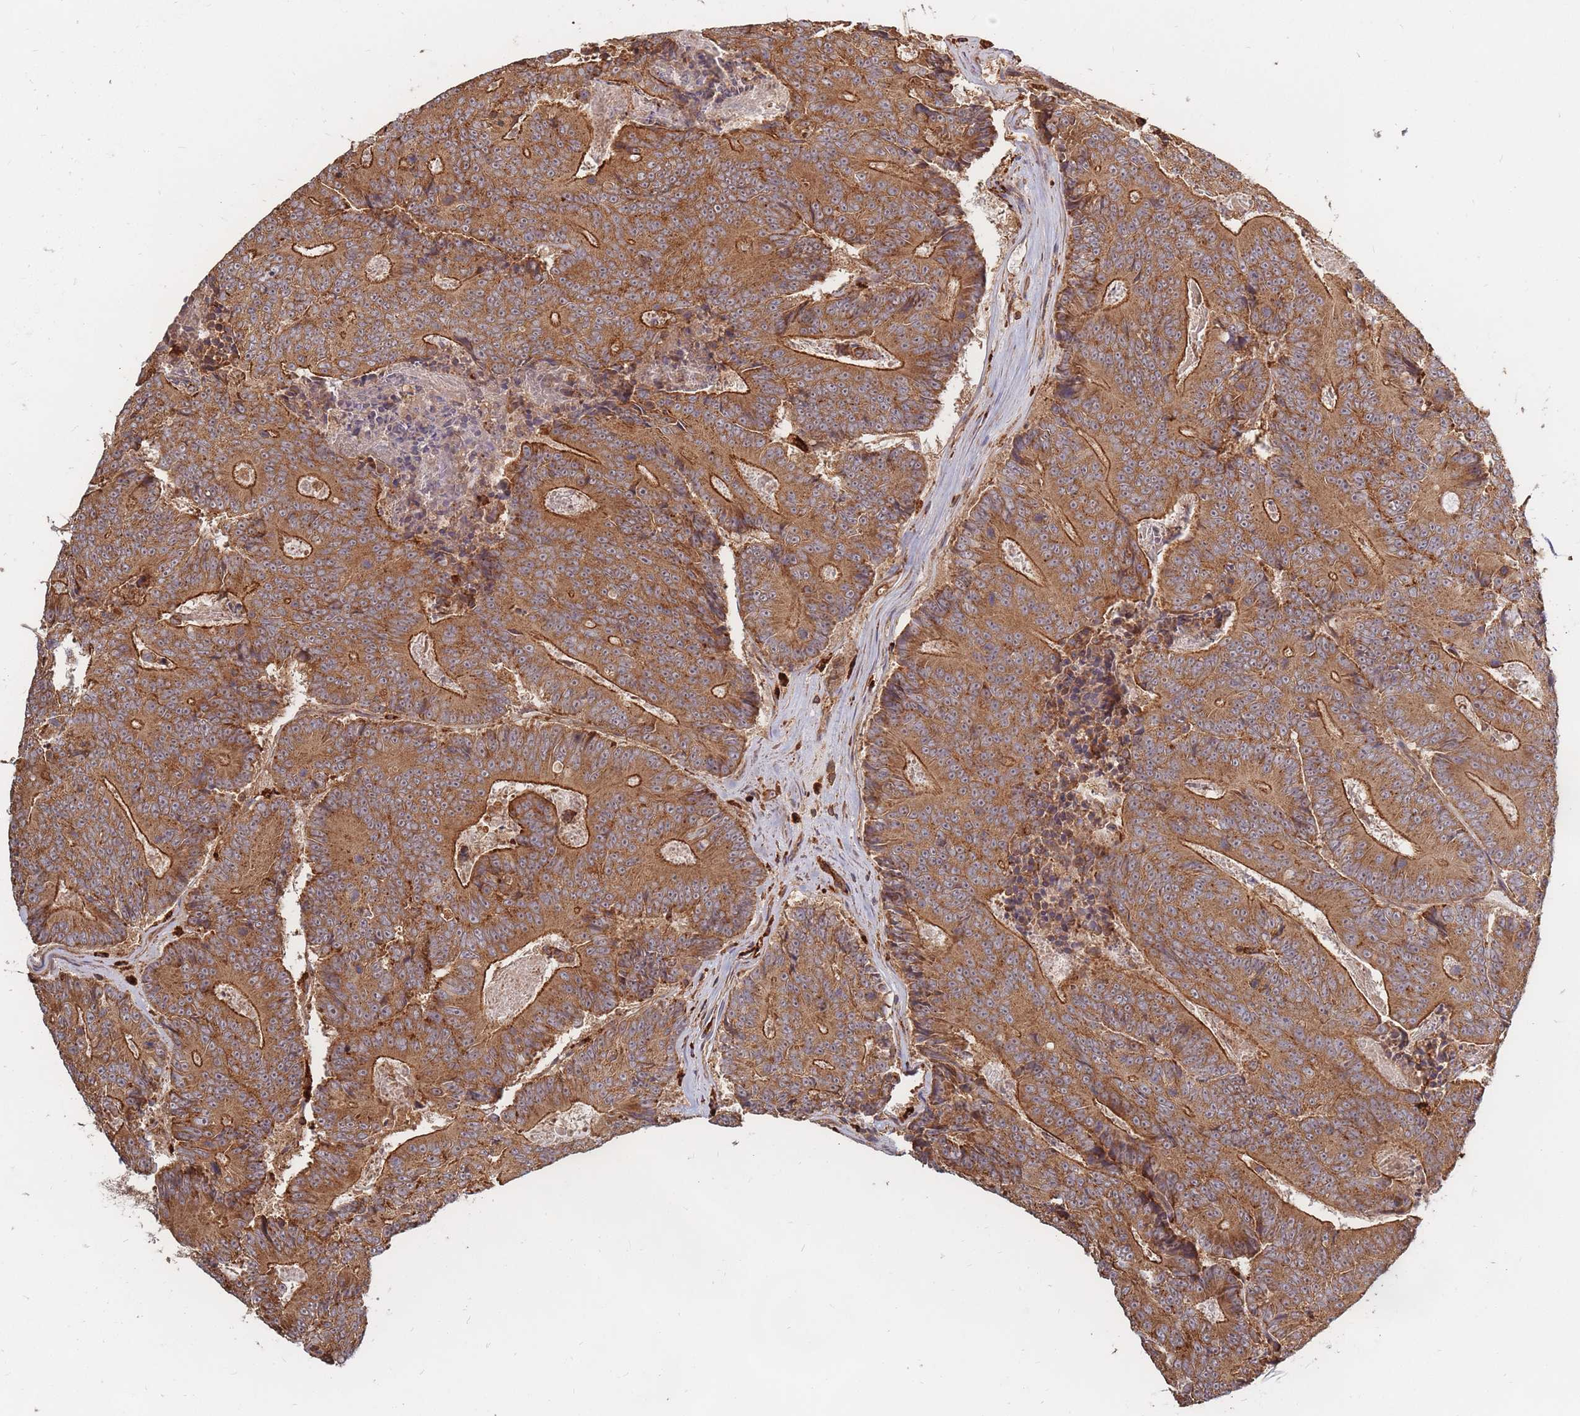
{"staining": {"intensity": "moderate", "quantity": ">75%", "location": "cytoplasmic/membranous"}, "tissue": "colorectal cancer", "cell_type": "Tumor cells", "image_type": "cancer", "snomed": [{"axis": "morphology", "description": "Adenocarcinoma, NOS"}, {"axis": "topography", "description": "Colon"}], "caption": "Colorectal cancer (adenocarcinoma) tissue displays moderate cytoplasmic/membranous staining in approximately >75% of tumor cells, visualized by immunohistochemistry. (DAB (3,3'-diaminobenzidine) IHC with brightfield microscopy, high magnification).", "gene": "RASSF2", "patient": {"sex": "male", "age": 83}}